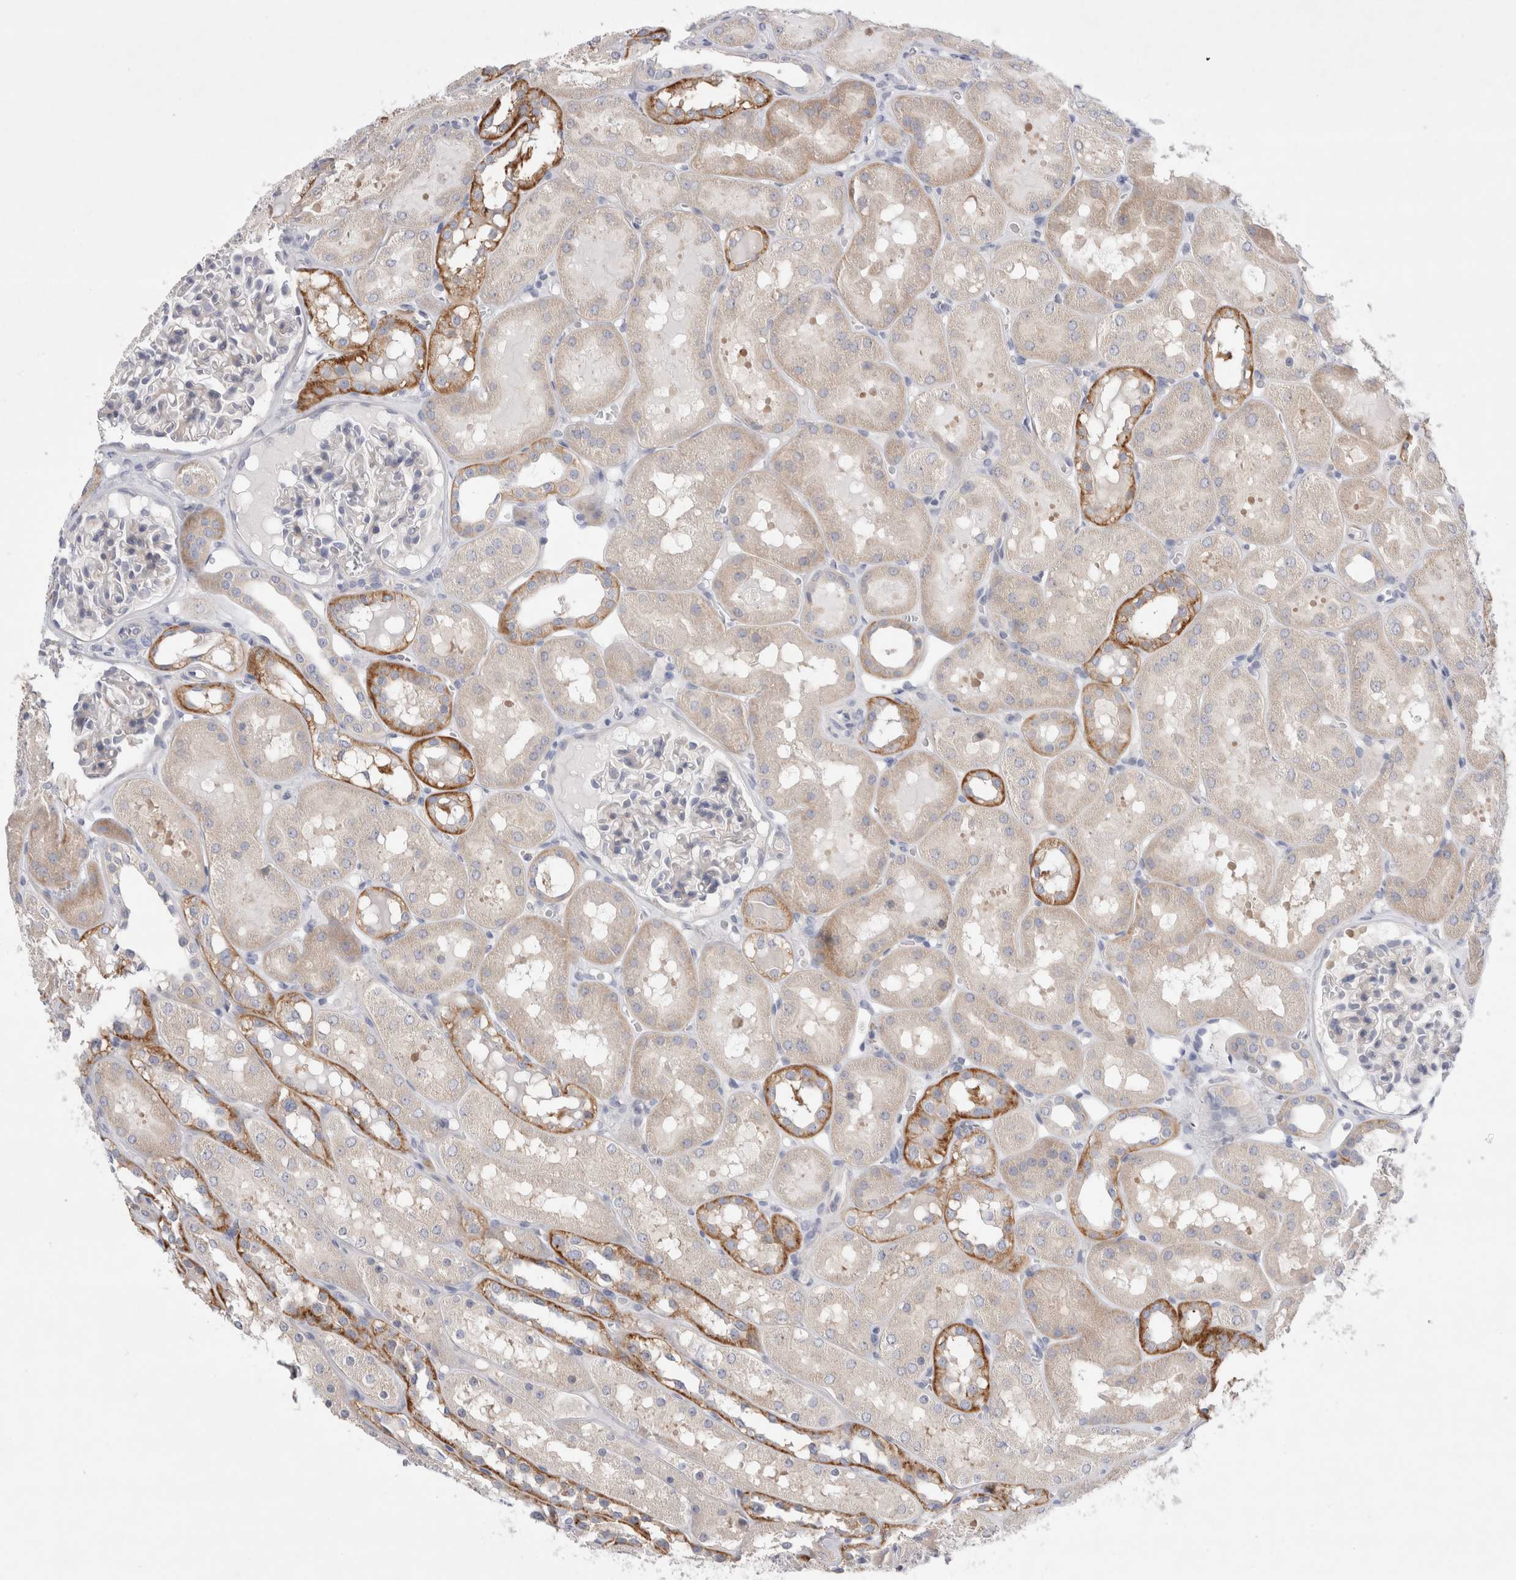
{"staining": {"intensity": "negative", "quantity": "none", "location": "none"}, "tissue": "kidney", "cell_type": "Cells in glomeruli", "image_type": "normal", "snomed": [{"axis": "morphology", "description": "Normal tissue, NOS"}, {"axis": "topography", "description": "Kidney"}, {"axis": "topography", "description": "Urinary bladder"}], "caption": "Immunohistochemistry (IHC) of benign human kidney displays no positivity in cells in glomeruli. Nuclei are stained in blue.", "gene": "RBM12B", "patient": {"sex": "male", "age": 16}}